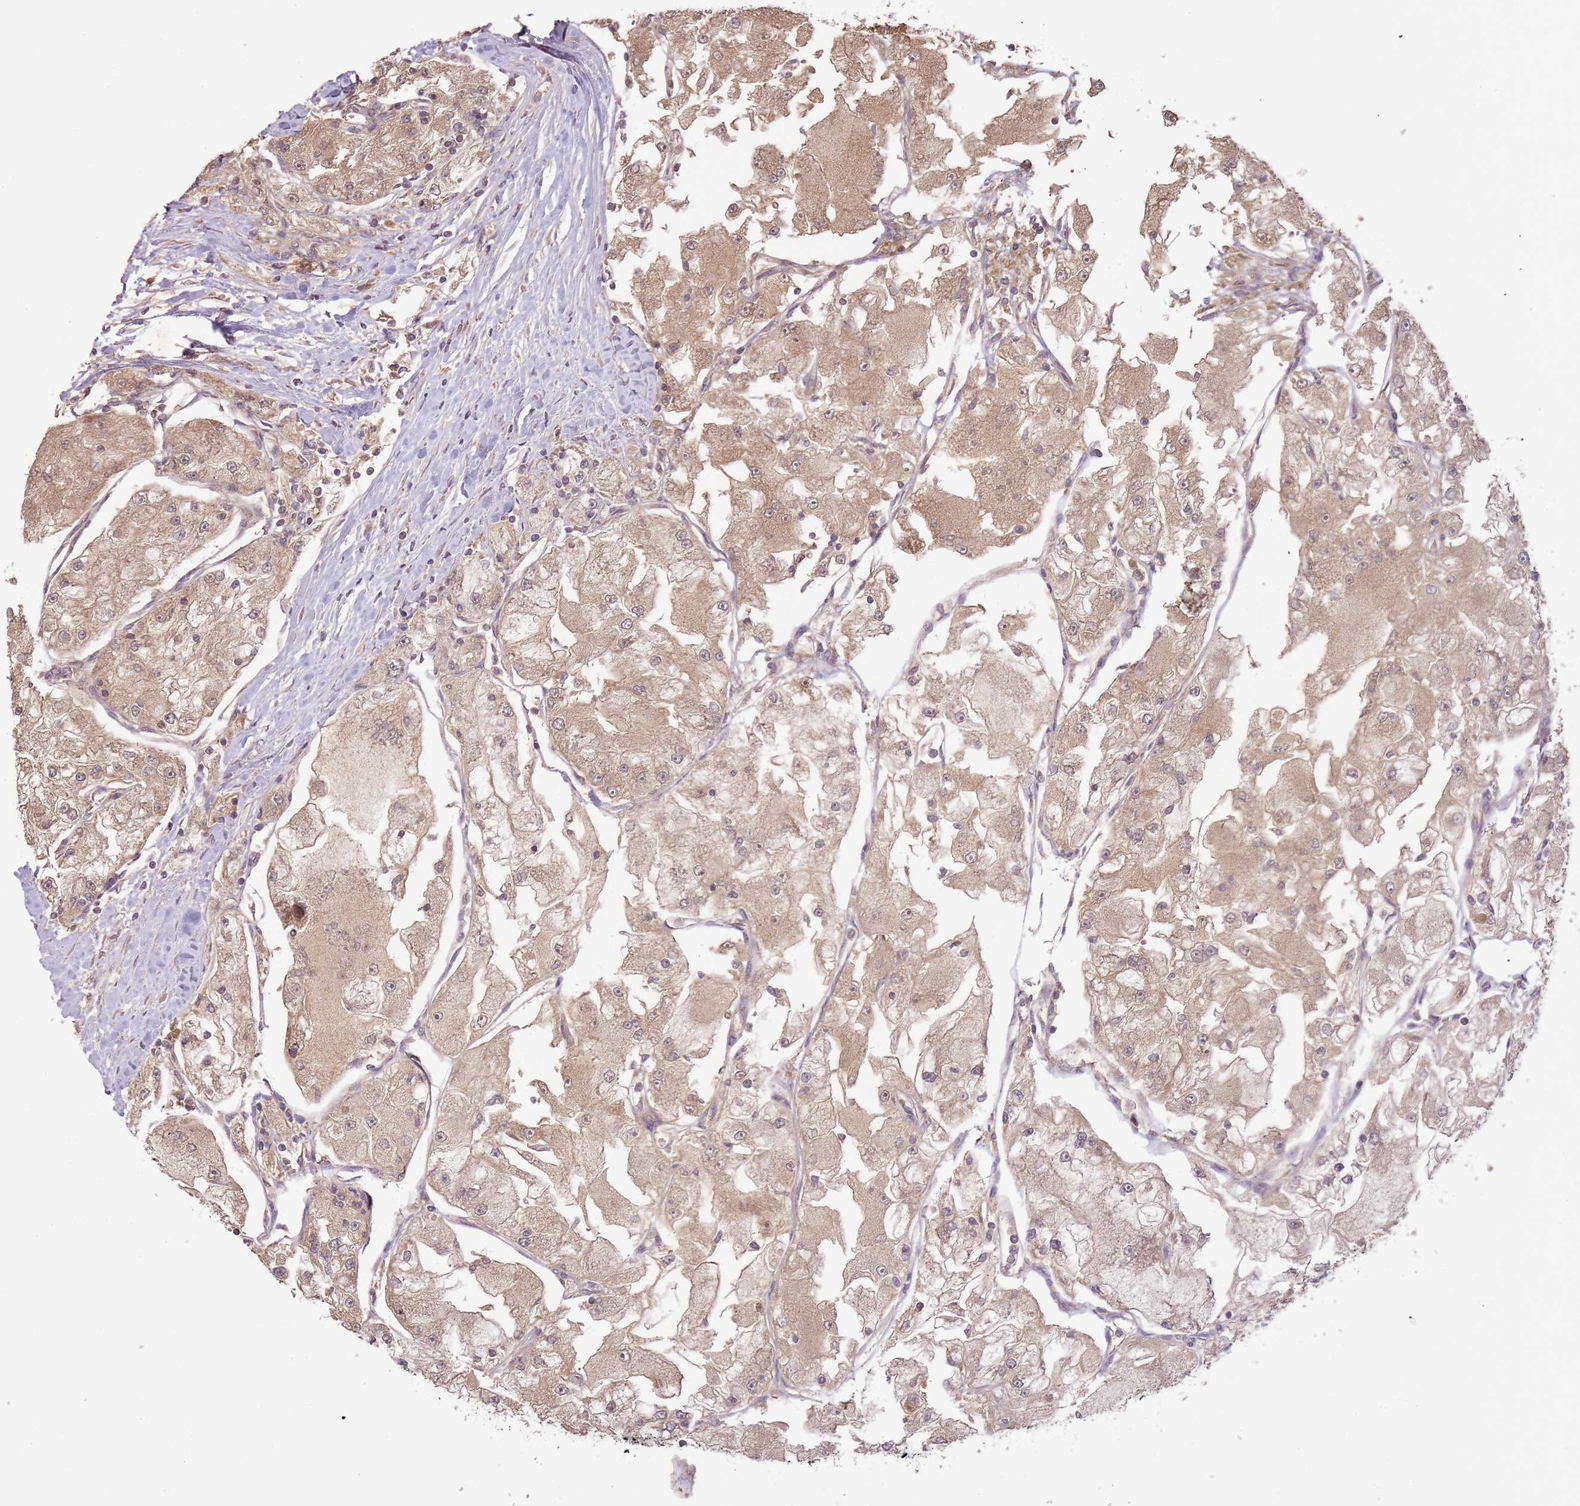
{"staining": {"intensity": "moderate", "quantity": ">75%", "location": "cytoplasmic/membranous,nuclear"}, "tissue": "renal cancer", "cell_type": "Tumor cells", "image_type": "cancer", "snomed": [{"axis": "morphology", "description": "Adenocarcinoma, NOS"}, {"axis": "topography", "description": "Kidney"}], "caption": "About >75% of tumor cells in human adenocarcinoma (renal) show moderate cytoplasmic/membranous and nuclear protein positivity as visualized by brown immunohistochemical staining.", "gene": "FECH", "patient": {"sex": "female", "age": 72}}